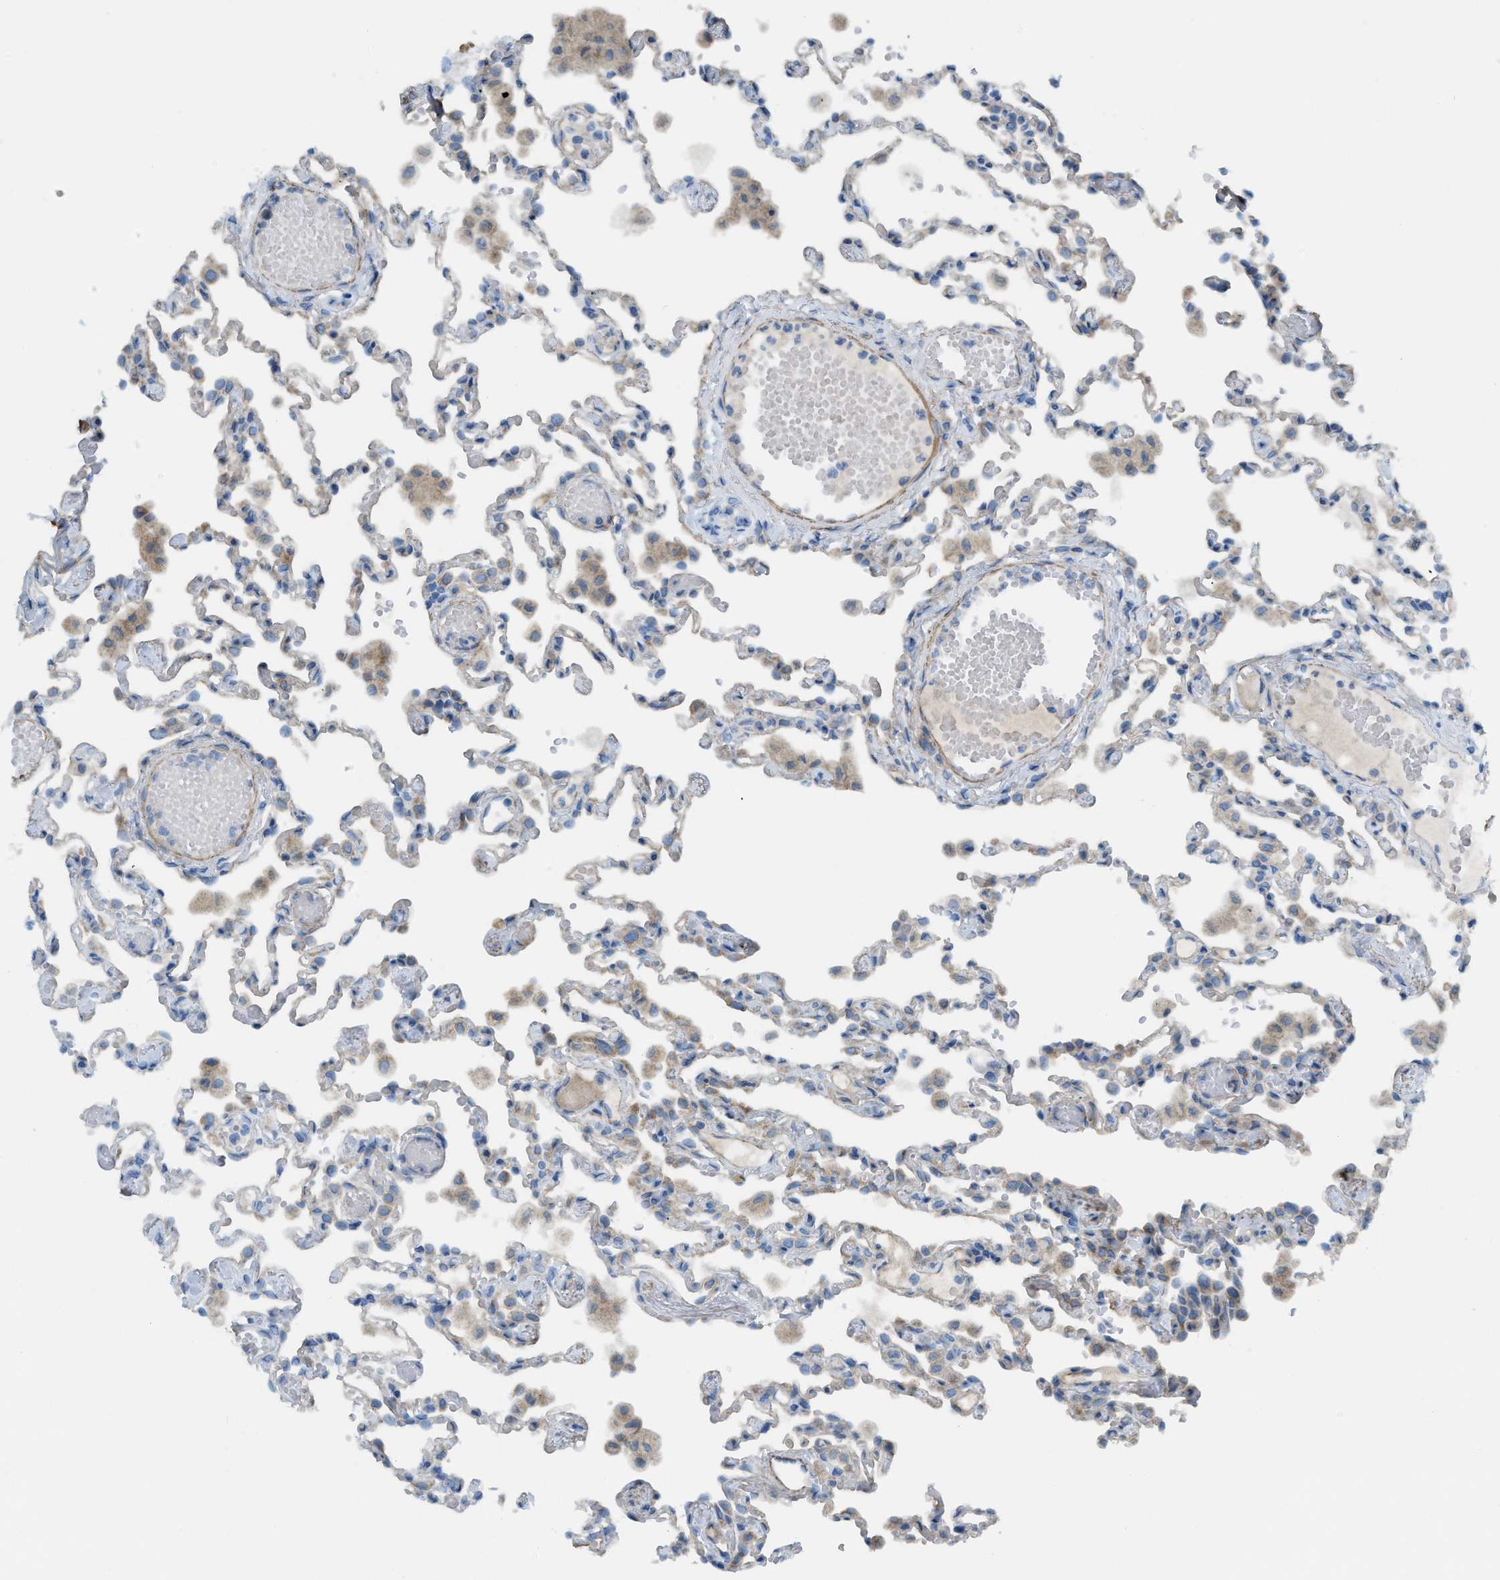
{"staining": {"intensity": "weak", "quantity": "<25%", "location": "cytoplasmic/membranous"}, "tissue": "lung", "cell_type": "Alveolar cells", "image_type": "normal", "snomed": [{"axis": "morphology", "description": "Normal tissue, NOS"}, {"axis": "topography", "description": "Bronchus"}, {"axis": "topography", "description": "Lung"}], "caption": "Human lung stained for a protein using immunohistochemistry (IHC) demonstrates no expression in alveolar cells.", "gene": "BMPR1A", "patient": {"sex": "female", "age": 49}}